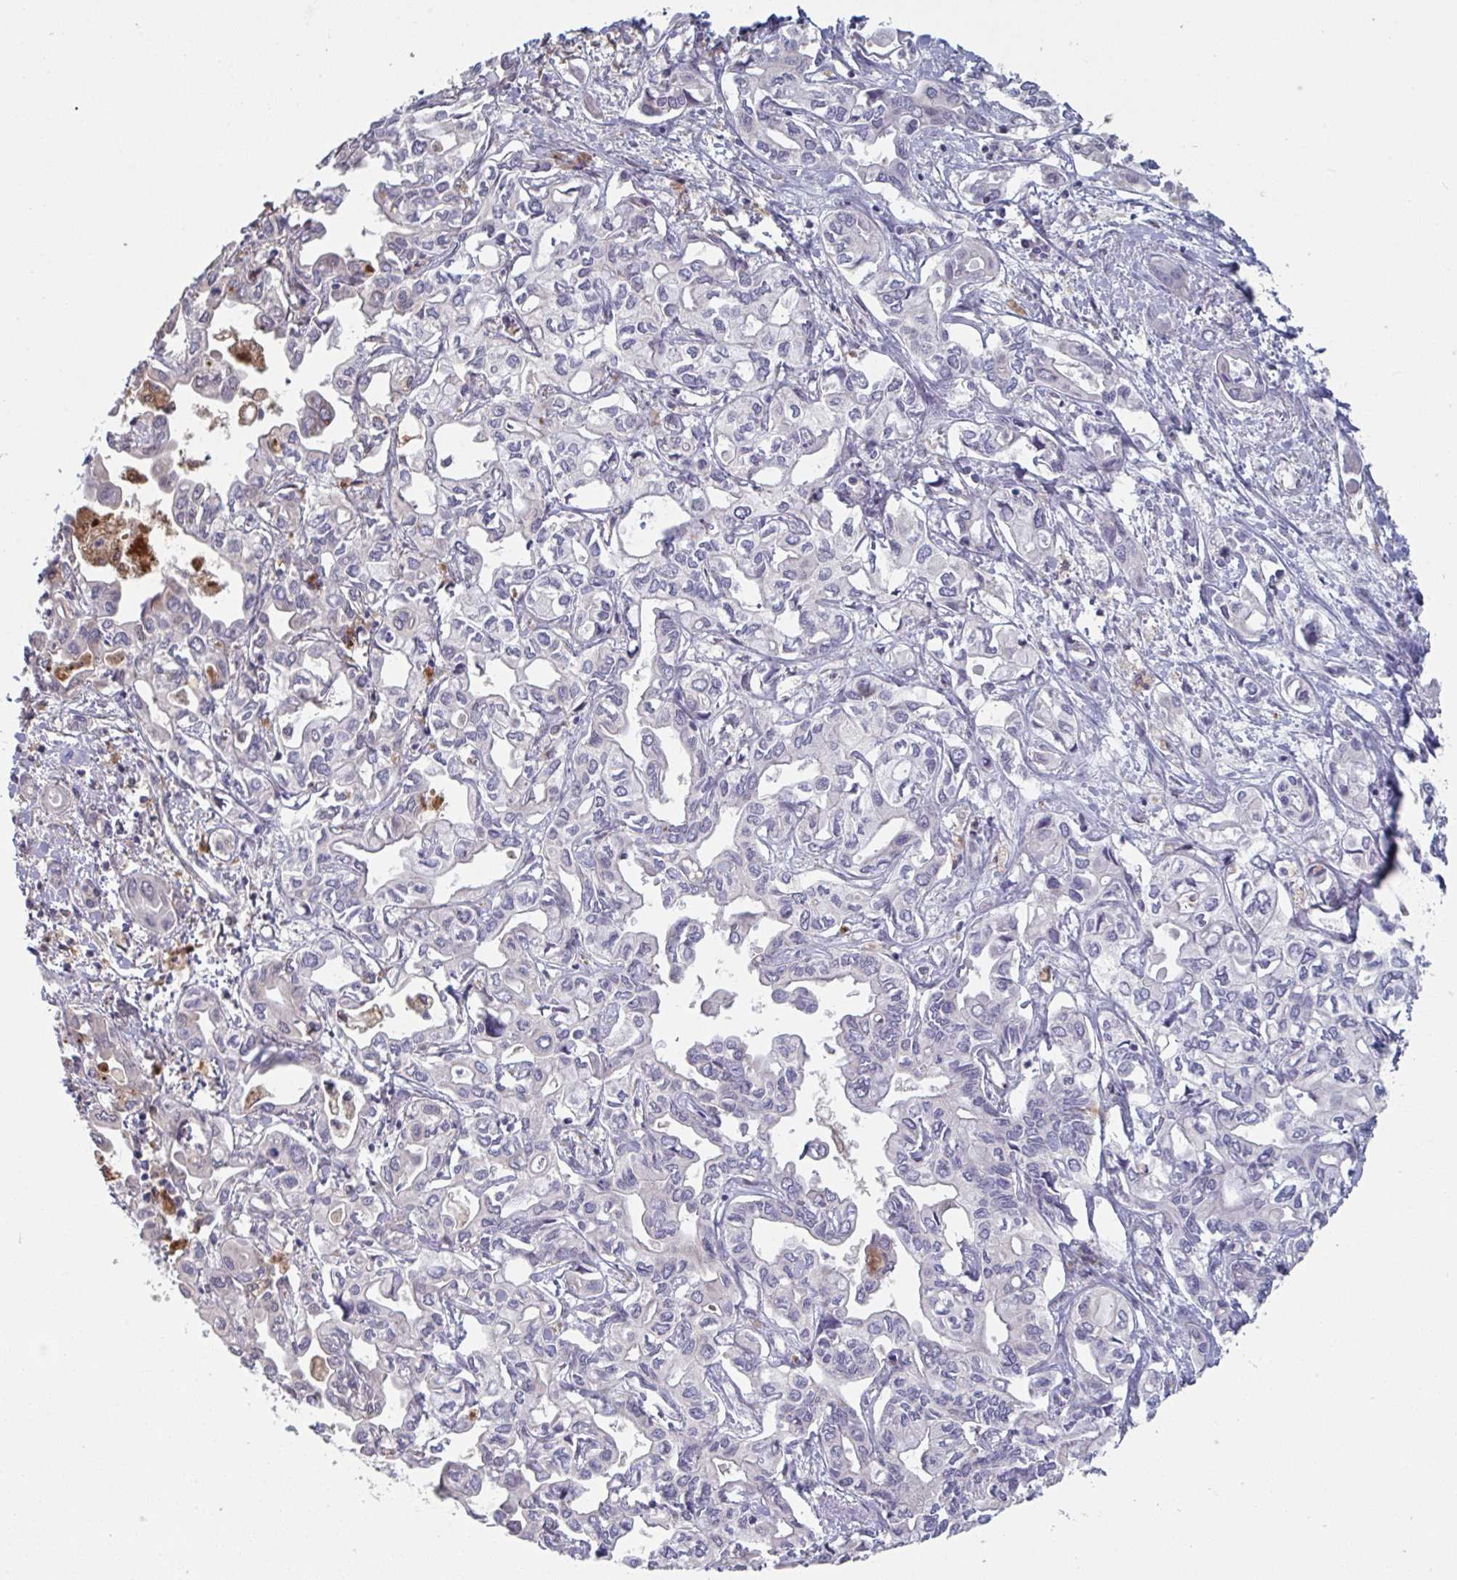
{"staining": {"intensity": "negative", "quantity": "none", "location": "none"}, "tissue": "liver cancer", "cell_type": "Tumor cells", "image_type": "cancer", "snomed": [{"axis": "morphology", "description": "Cholangiocarcinoma"}, {"axis": "topography", "description": "Liver"}], "caption": "Immunohistochemical staining of human liver cancer (cholangiocarcinoma) shows no significant positivity in tumor cells.", "gene": "PTPRD", "patient": {"sex": "female", "age": 64}}